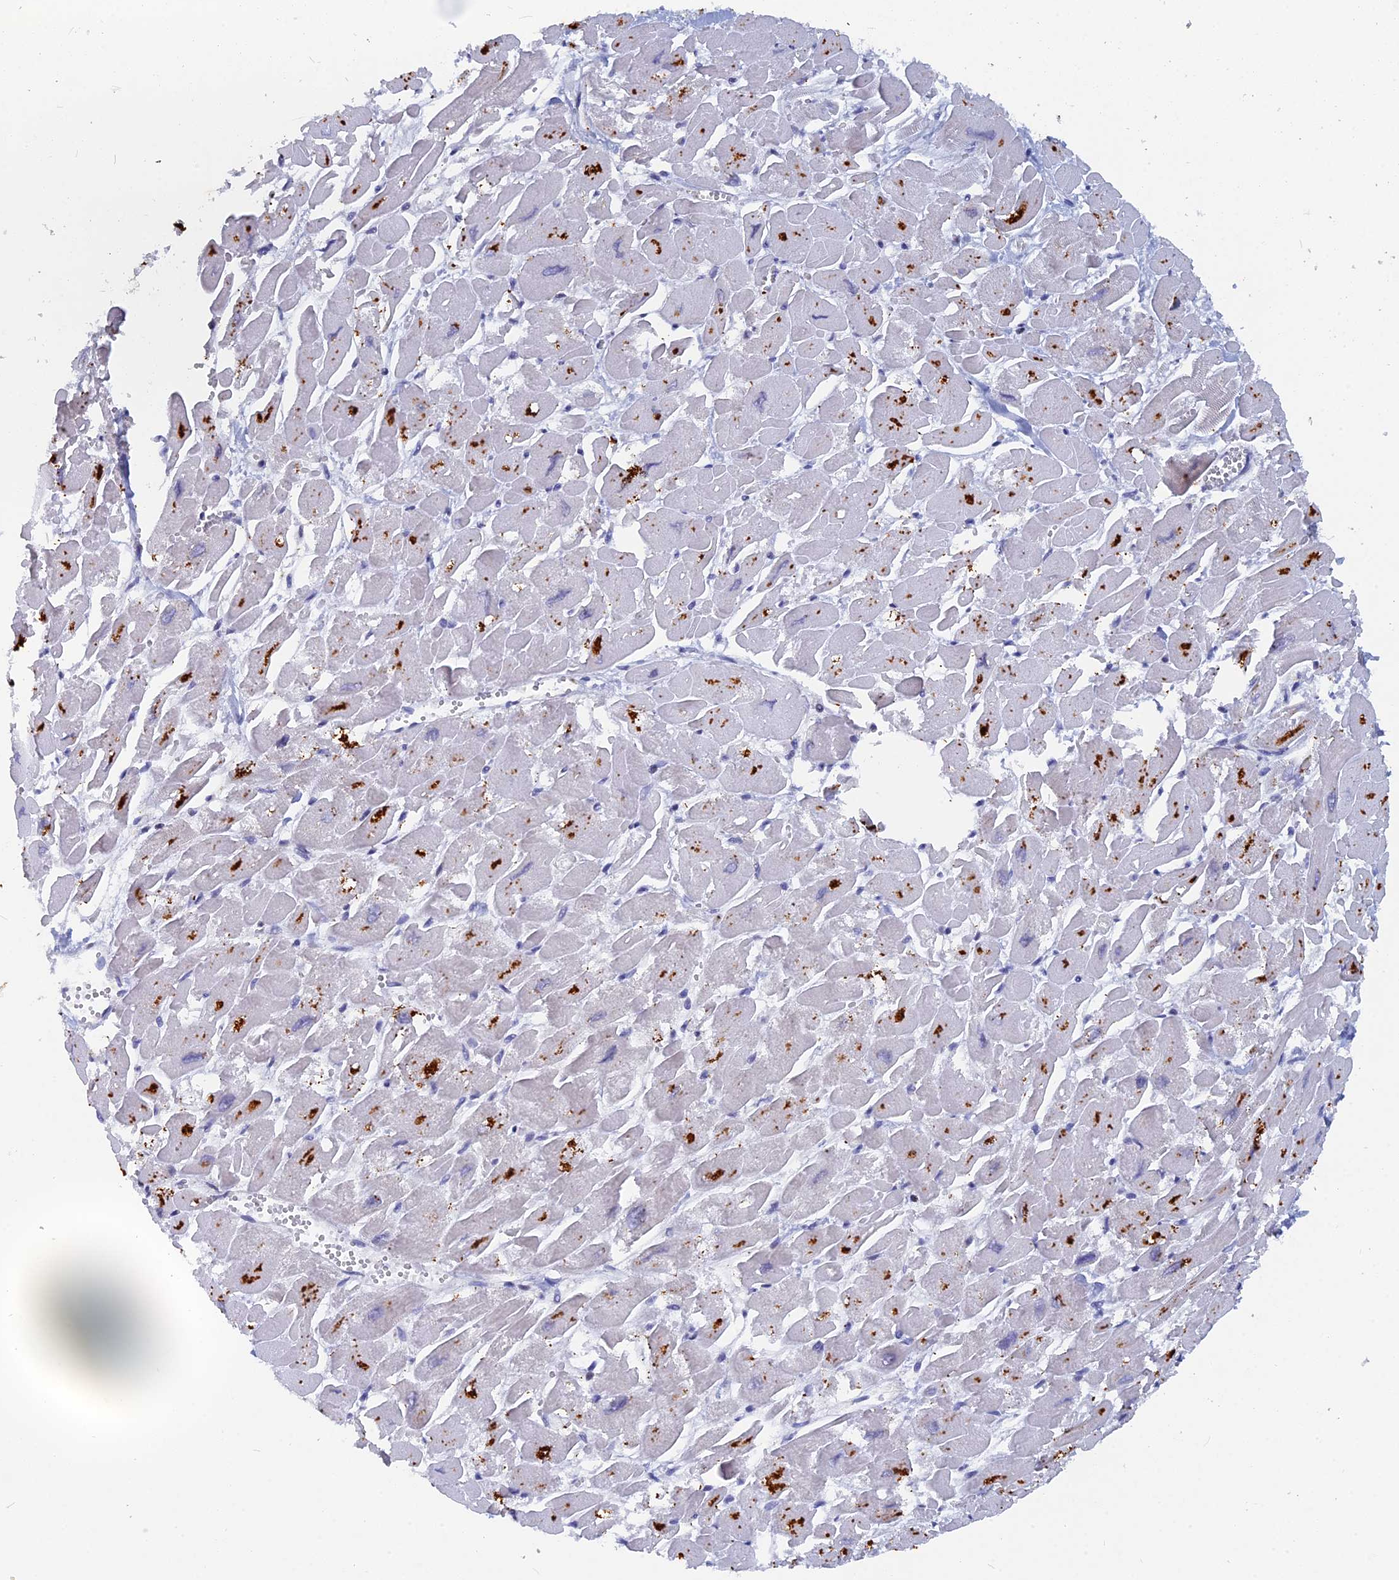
{"staining": {"intensity": "negative", "quantity": "none", "location": "none"}, "tissue": "heart muscle", "cell_type": "Cardiomyocytes", "image_type": "normal", "snomed": [{"axis": "morphology", "description": "Normal tissue, NOS"}, {"axis": "topography", "description": "Heart"}], "caption": "IHC image of unremarkable heart muscle stained for a protein (brown), which shows no expression in cardiomyocytes. (DAB immunohistochemistry with hematoxylin counter stain).", "gene": "ACP7", "patient": {"sex": "male", "age": 54}}